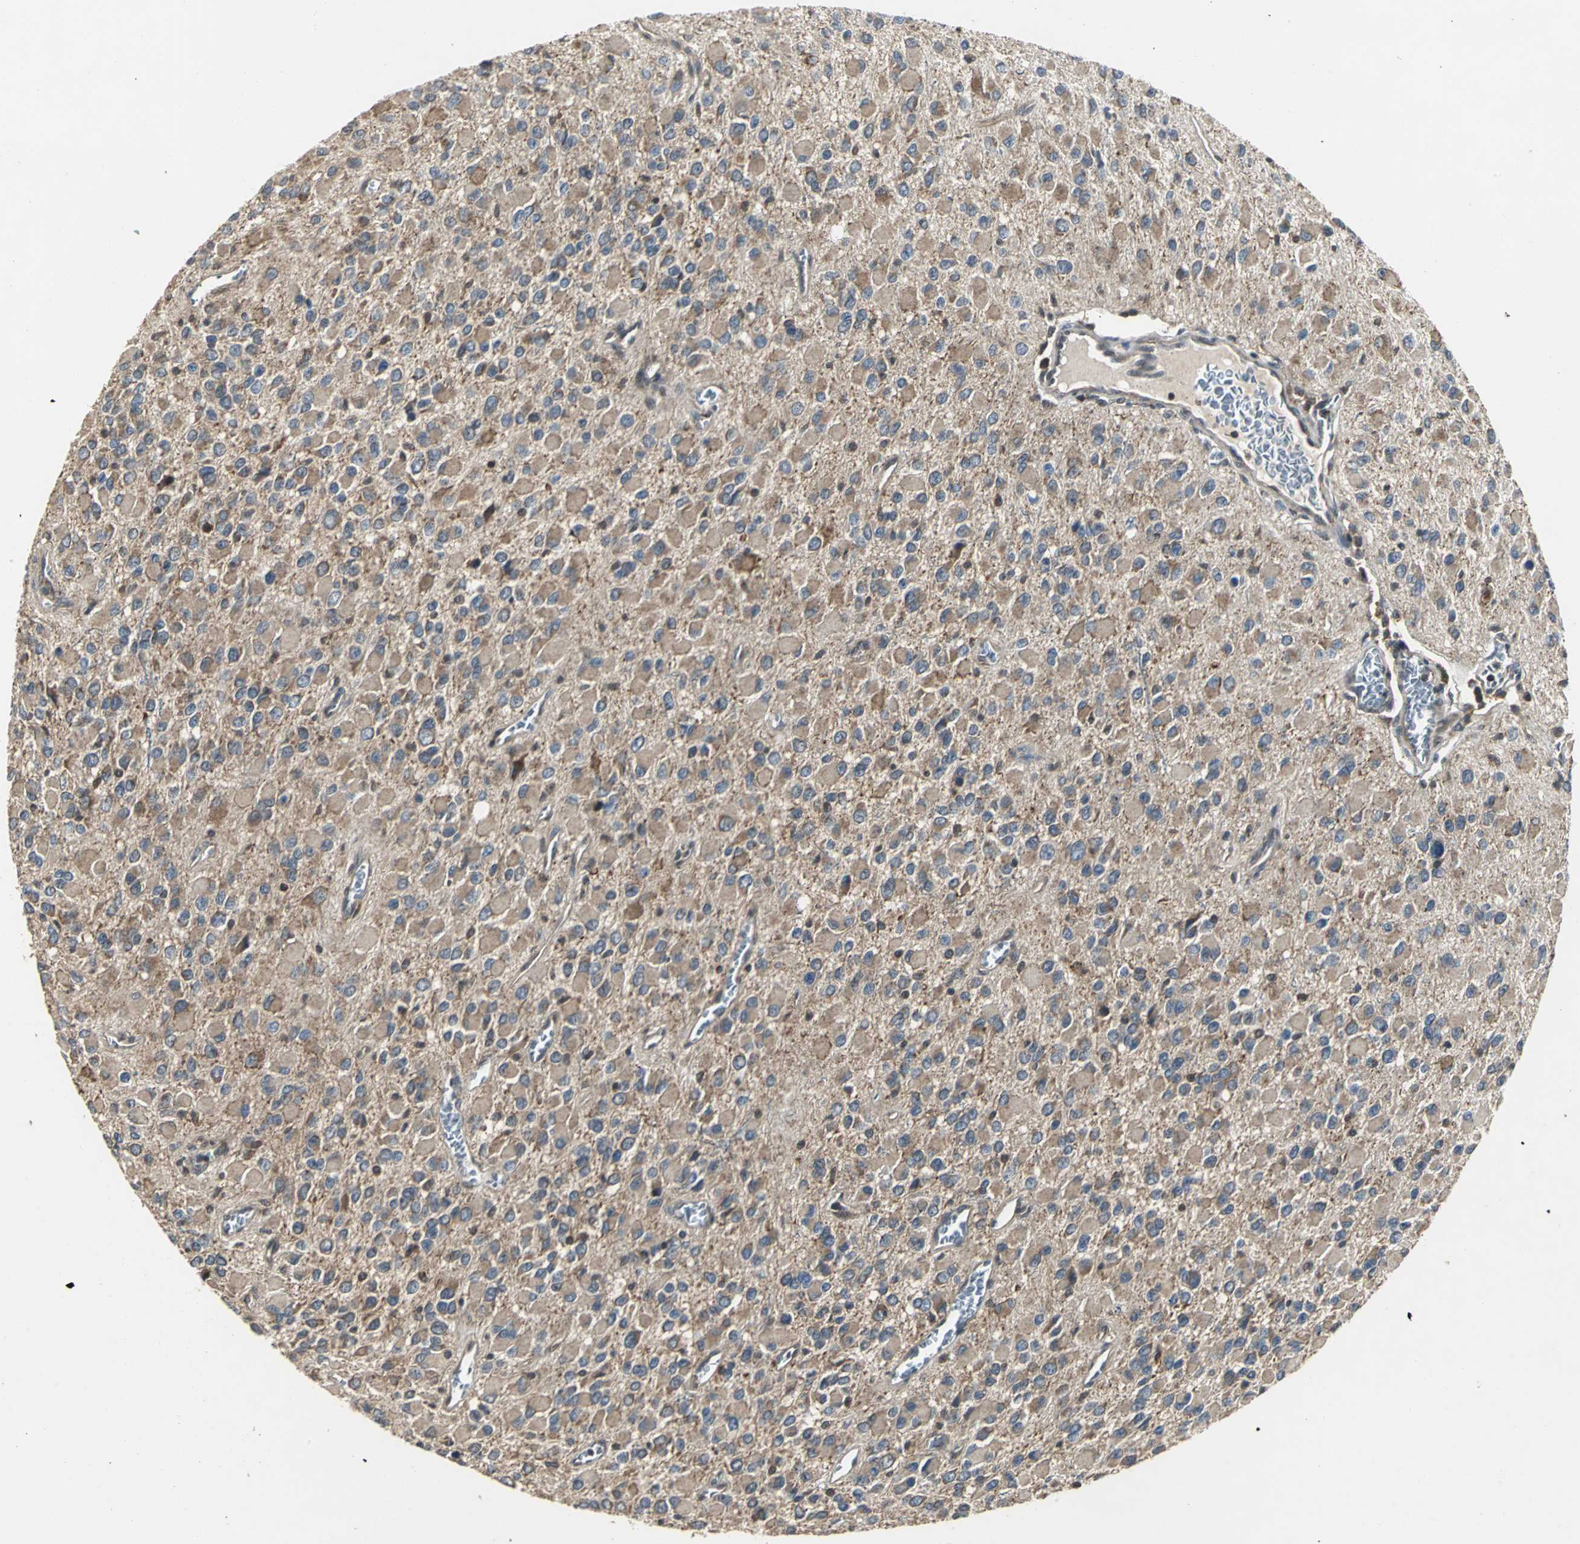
{"staining": {"intensity": "weak", "quantity": ">75%", "location": "cytoplasmic/membranous"}, "tissue": "glioma", "cell_type": "Tumor cells", "image_type": "cancer", "snomed": [{"axis": "morphology", "description": "Glioma, malignant, Low grade"}, {"axis": "topography", "description": "Brain"}], "caption": "This micrograph displays glioma stained with immunohistochemistry to label a protein in brown. The cytoplasmic/membranous of tumor cells show weak positivity for the protein. Nuclei are counter-stained blue.", "gene": "IRF3", "patient": {"sex": "male", "age": 42}}